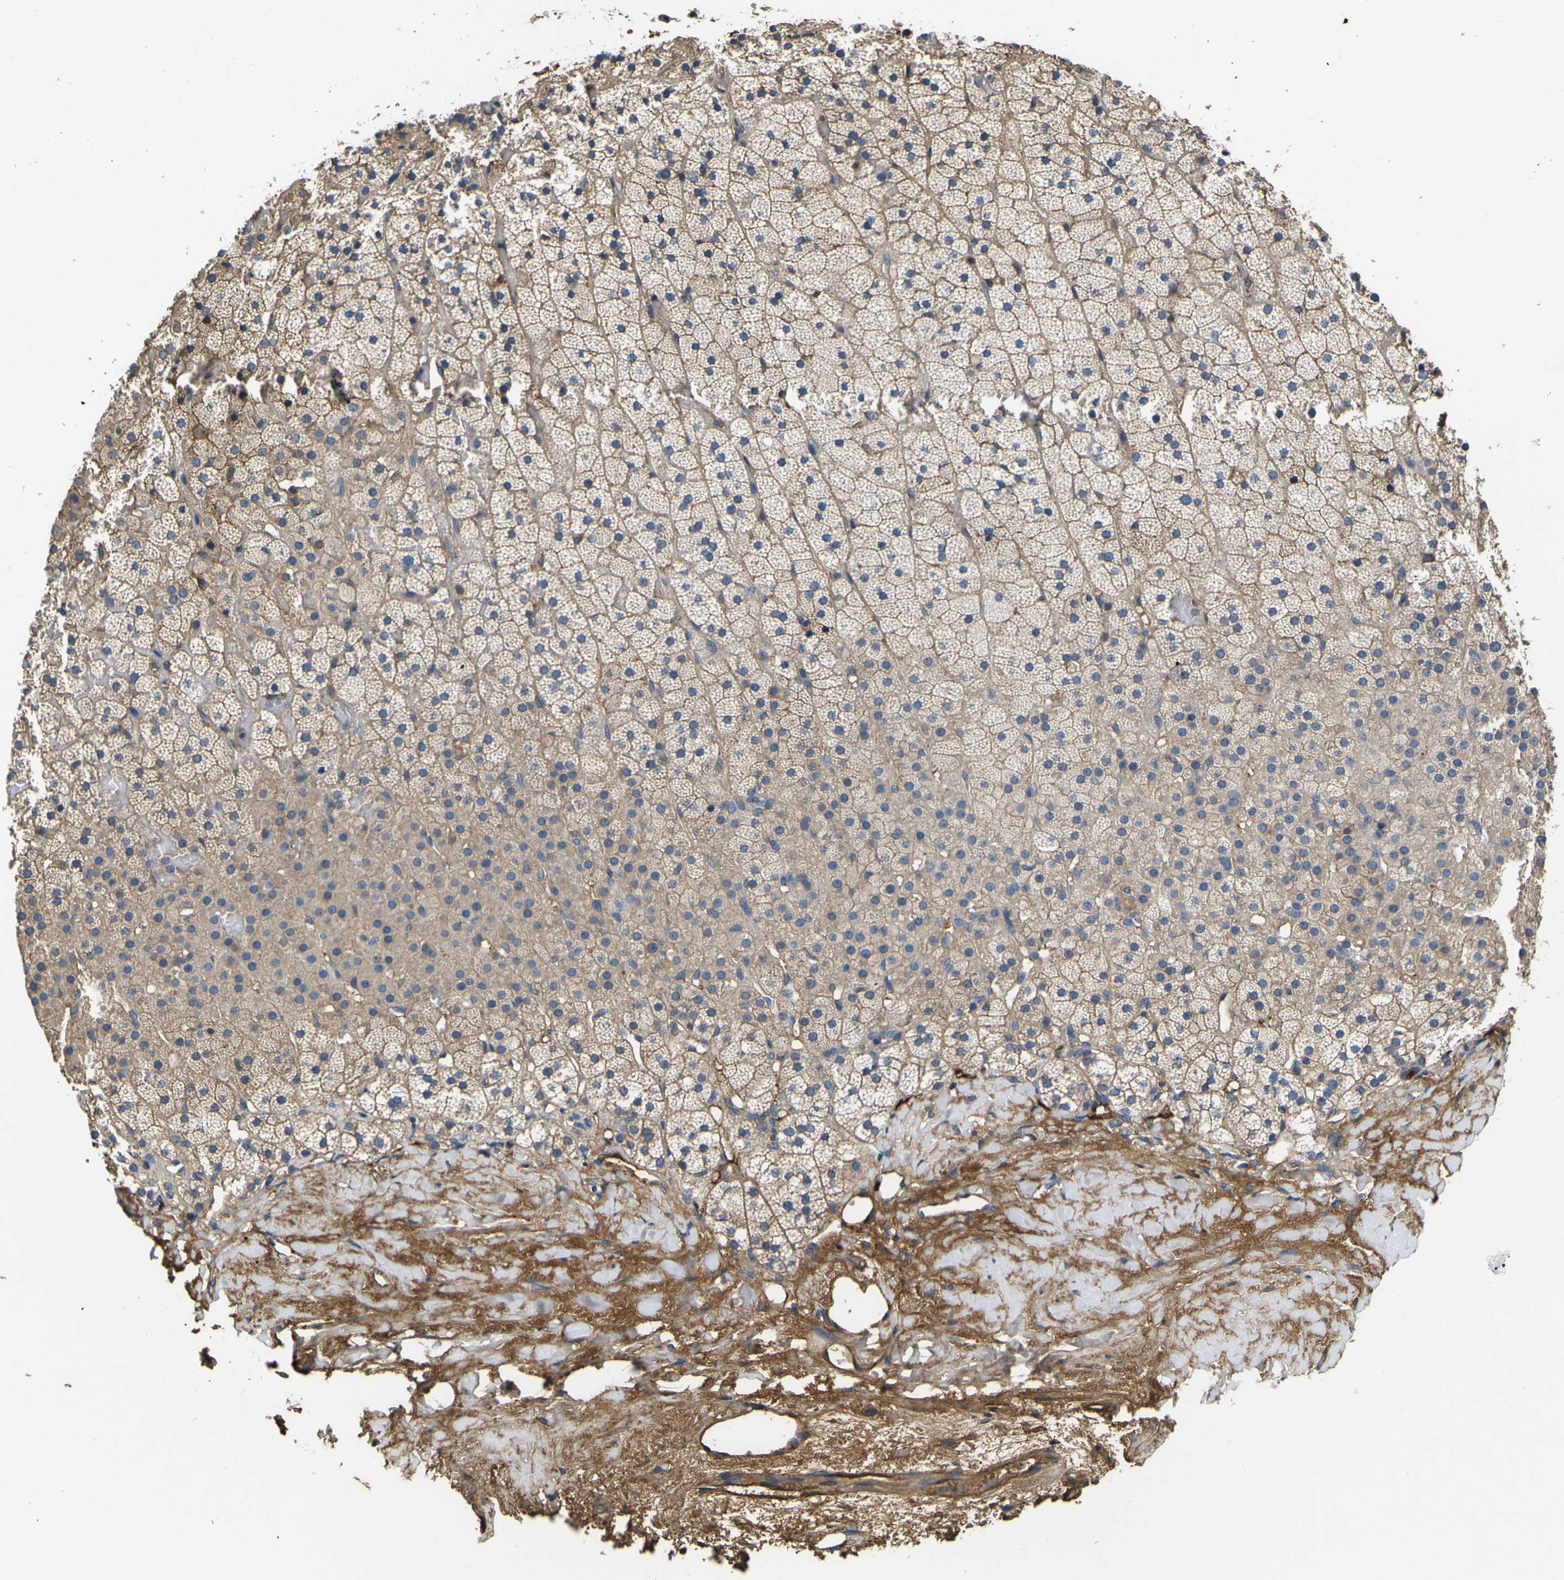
{"staining": {"intensity": "moderate", "quantity": ">75%", "location": "cytoplasmic/membranous"}, "tissue": "adrenal gland", "cell_type": "Glandular cells", "image_type": "normal", "snomed": [{"axis": "morphology", "description": "Normal tissue, NOS"}, {"axis": "topography", "description": "Adrenal gland"}], "caption": "This histopathology image demonstrates IHC staining of benign adrenal gland, with medium moderate cytoplasmic/membranous staining in approximately >75% of glandular cells.", "gene": "HSPG2", "patient": {"sex": "male", "age": 35}}